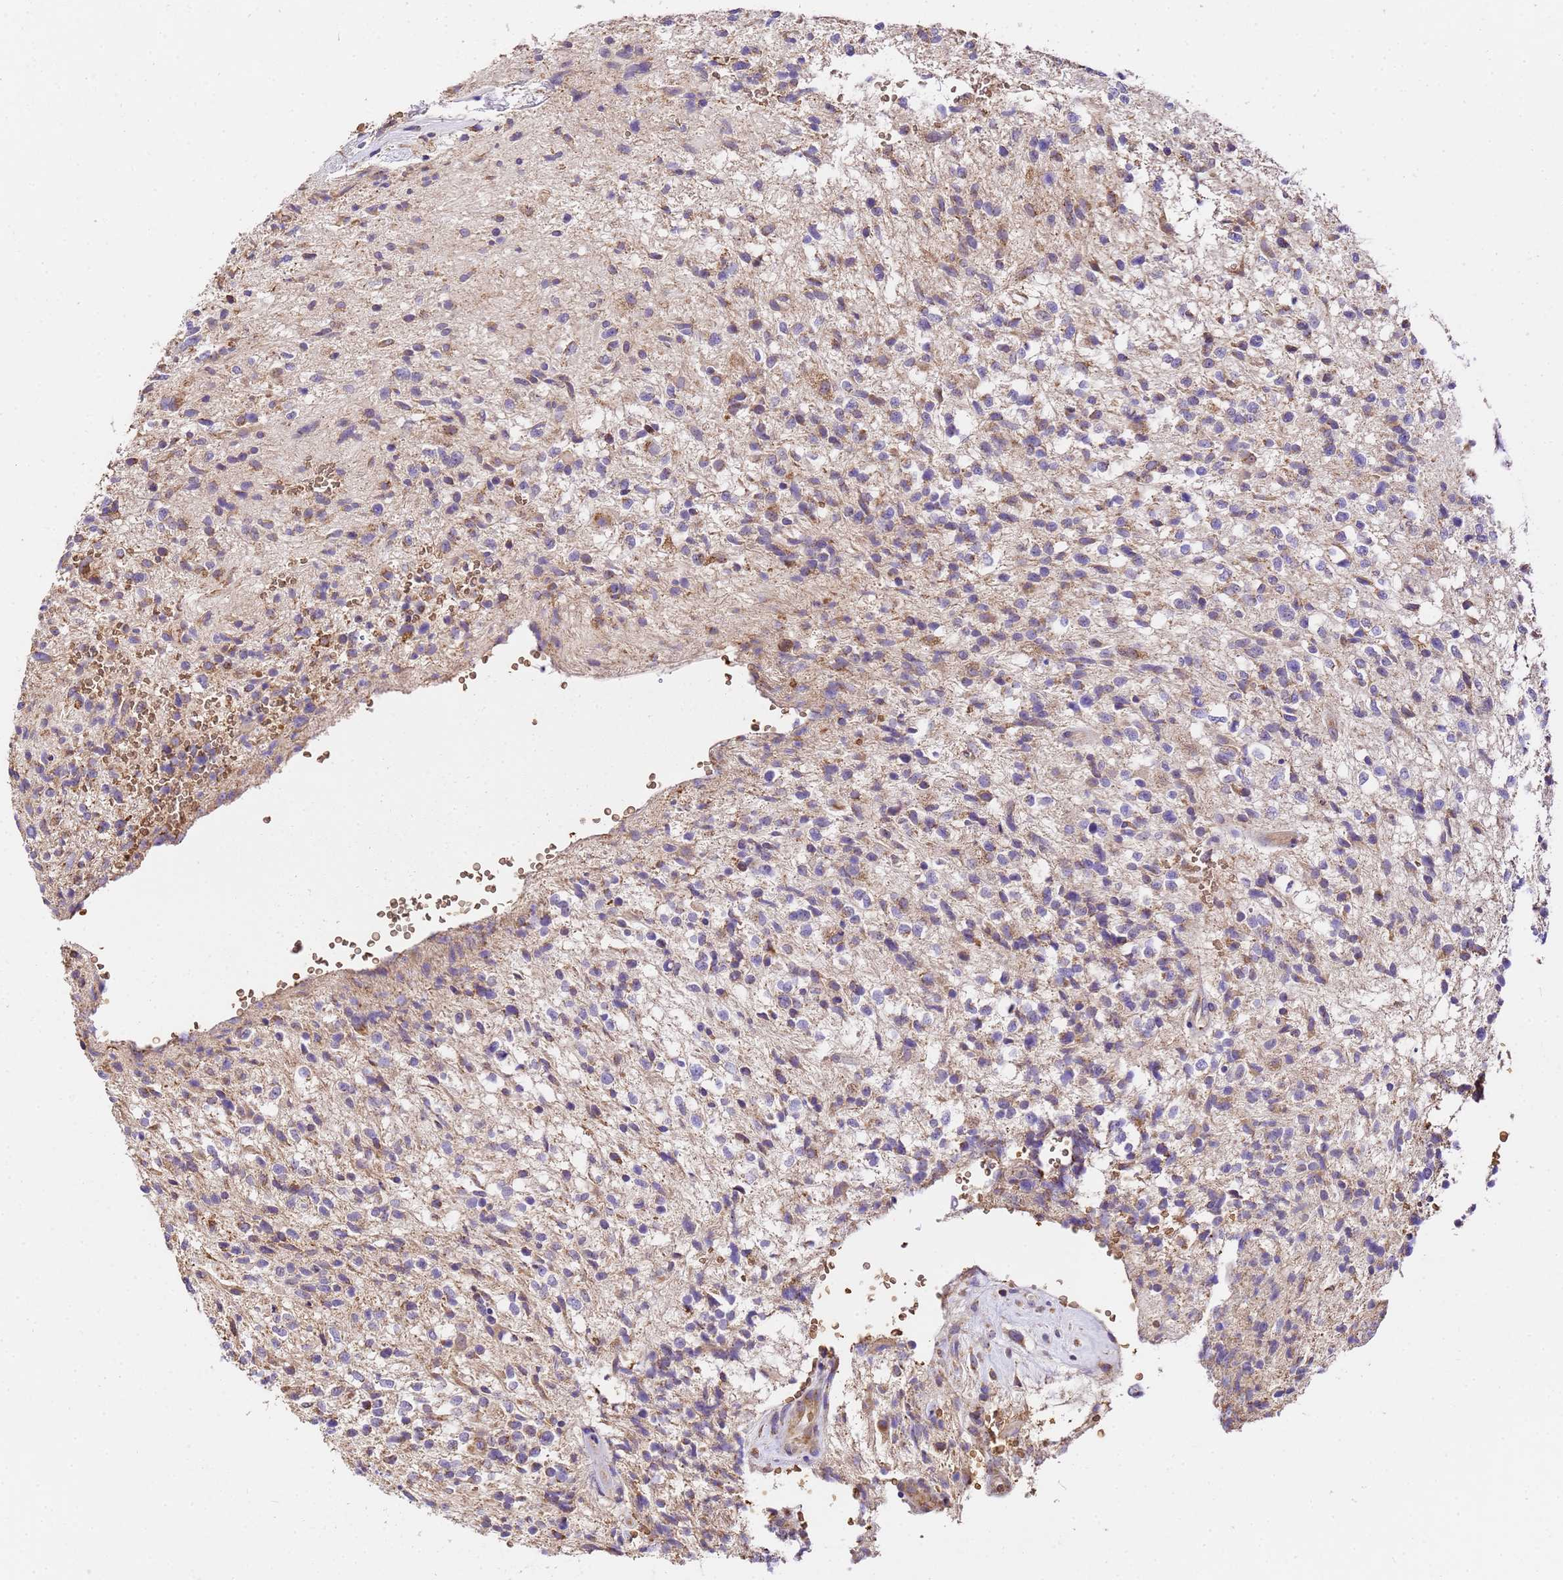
{"staining": {"intensity": "moderate", "quantity": "<25%", "location": "cytoplasmic/membranous"}, "tissue": "glioma", "cell_type": "Tumor cells", "image_type": "cancer", "snomed": [{"axis": "morphology", "description": "Glioma, malignant, High grade"}, {"axis": "topography", "description": "Brain"}], "caption": "The micrograph displays staining of glioma, revealing moderate cytoplasmic/membranous protein positivity (brown color) within tumor cells.", "gene": "LRRIQ1", "patient": {"sex": "male", "age": 56}}